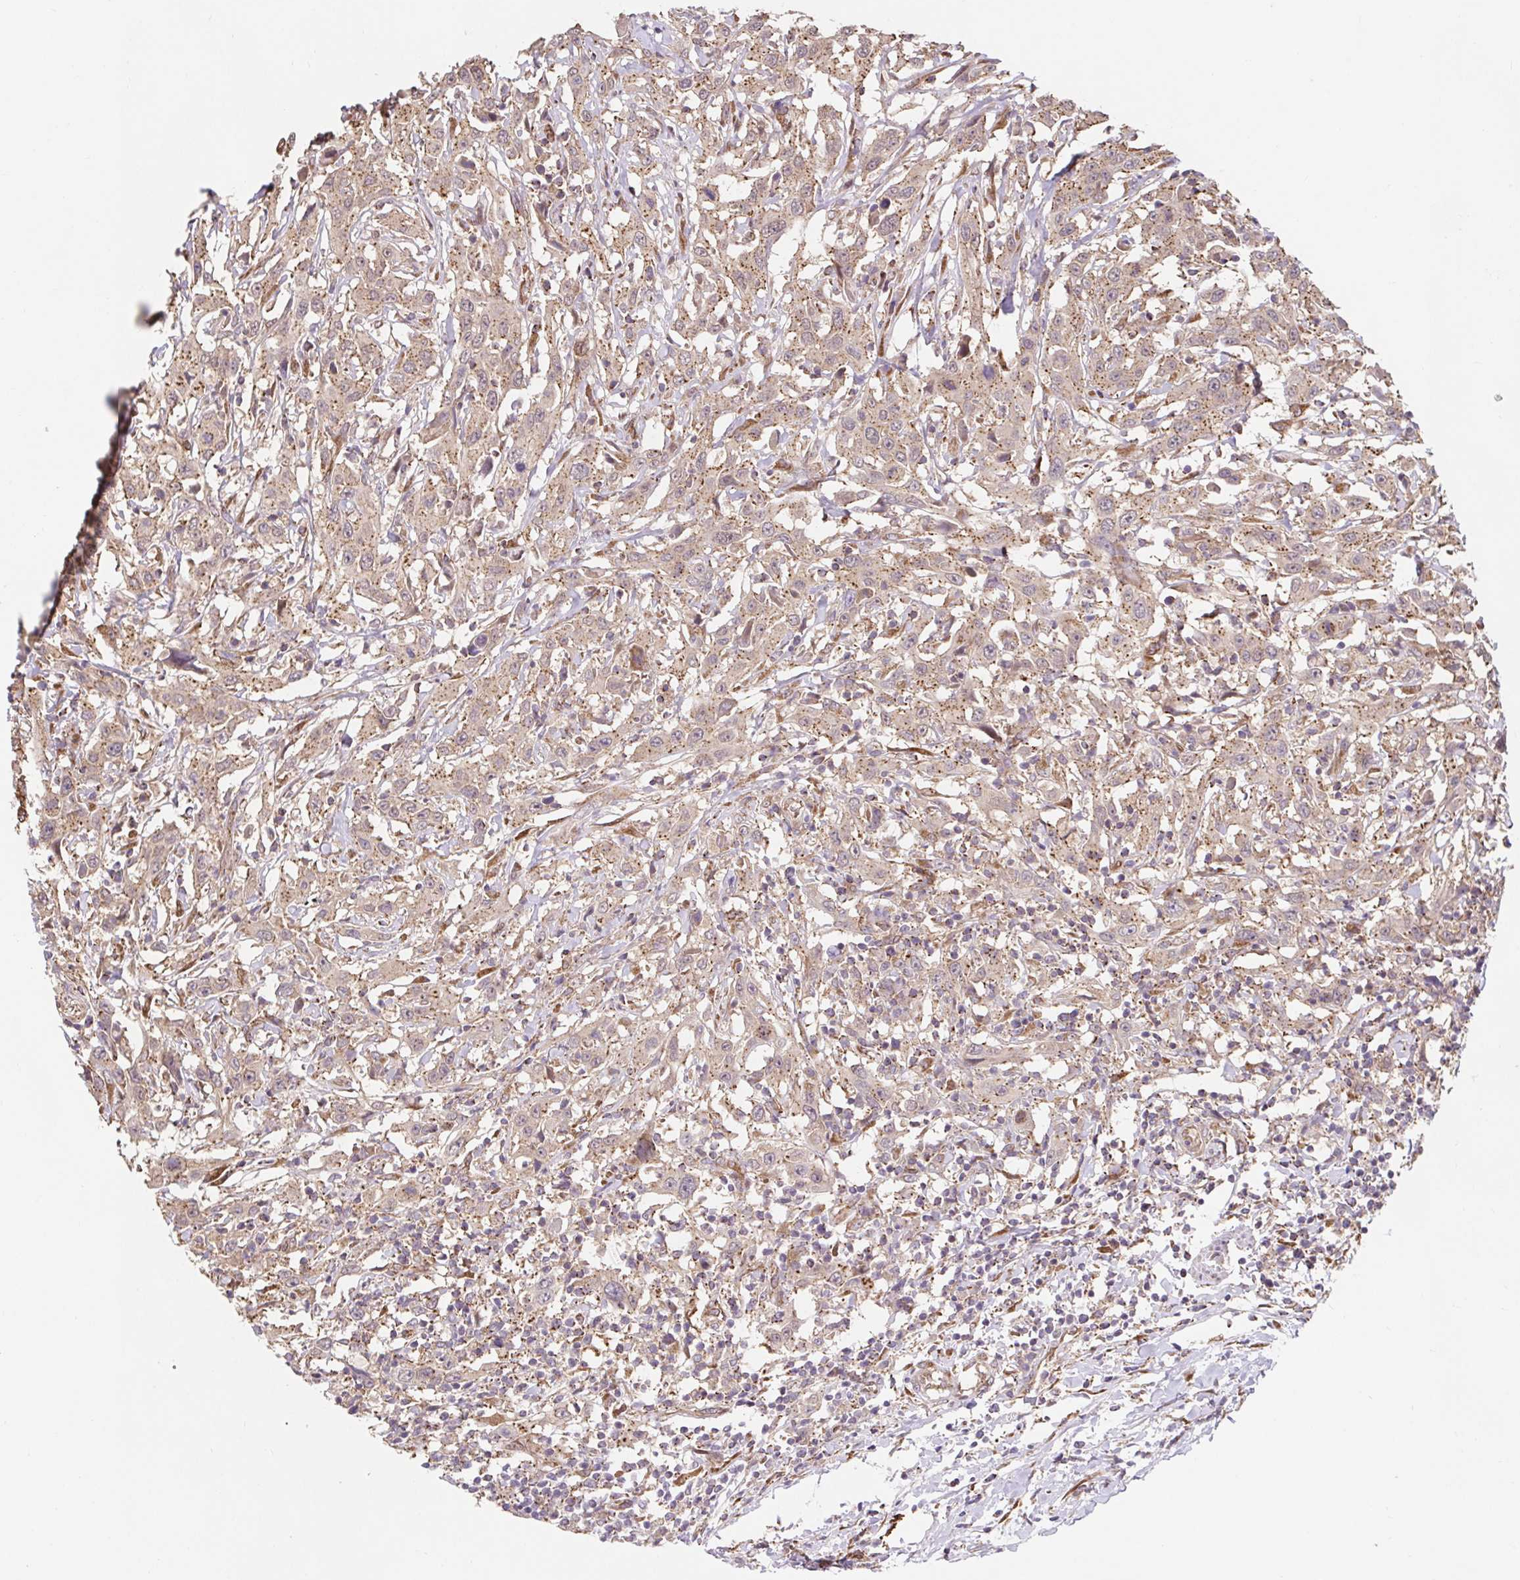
{"staining": {"intensity": "weak", "quantity": ">75%", "location": "cytoplasmic/membranous"}, "tissue": "urothelial cancer", "cell_type": "Tumor cells", "image_type": "cancer", "snomed": [{"axis": "morphology", "description": "Urothelial carcinoma, High grade"}, {"axis": "topography", "description": "Urinary bladder"}], "caption": "A high-resolution image shows IHC staining of urothelial cancer, which demonstrates weak cytoplasmic/membranous positivity in about >75% of tumor cells.", "gene": "LYPD5", "patient": {"sex": "male", "age": 61}}